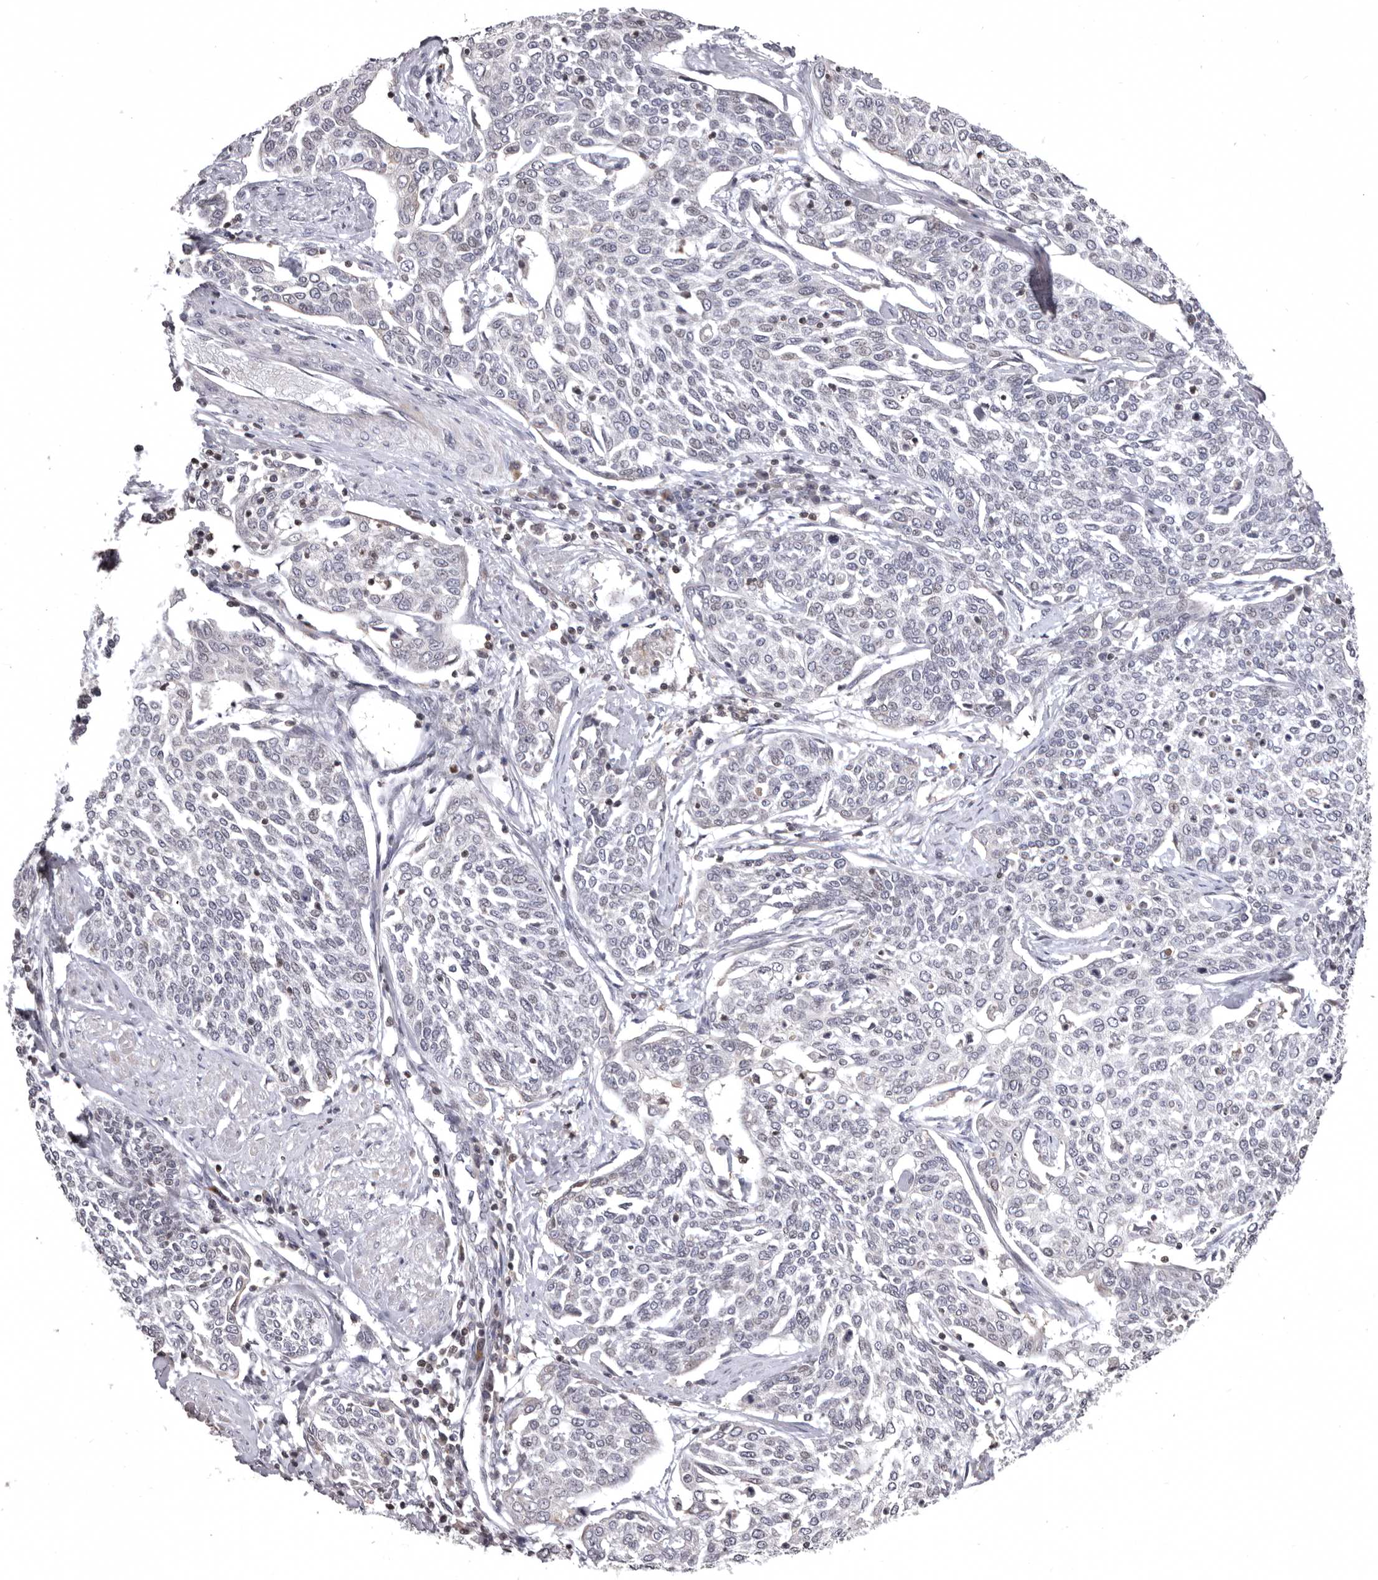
{"staining": {"intensity": "weak", "quantity": "<25%", "location": "nuclear"}, "tissue": "cervical cancer", "cell_type": "Tumor cells", "image_type": "cancer", "snomed": [{"axis": "morphology", "description": "Squamous cell carcinoma, NOS"}, {"axis": "topography", "description": "Cervix"}], "caption": "DAB (3,3'-diaminobenzidine) immunohistochemical staining of human cervical cancer demonstrates no significant staining in tumor cells.", "gene": "AZIN1", "patient": {"sex": "female", "age": 34}}